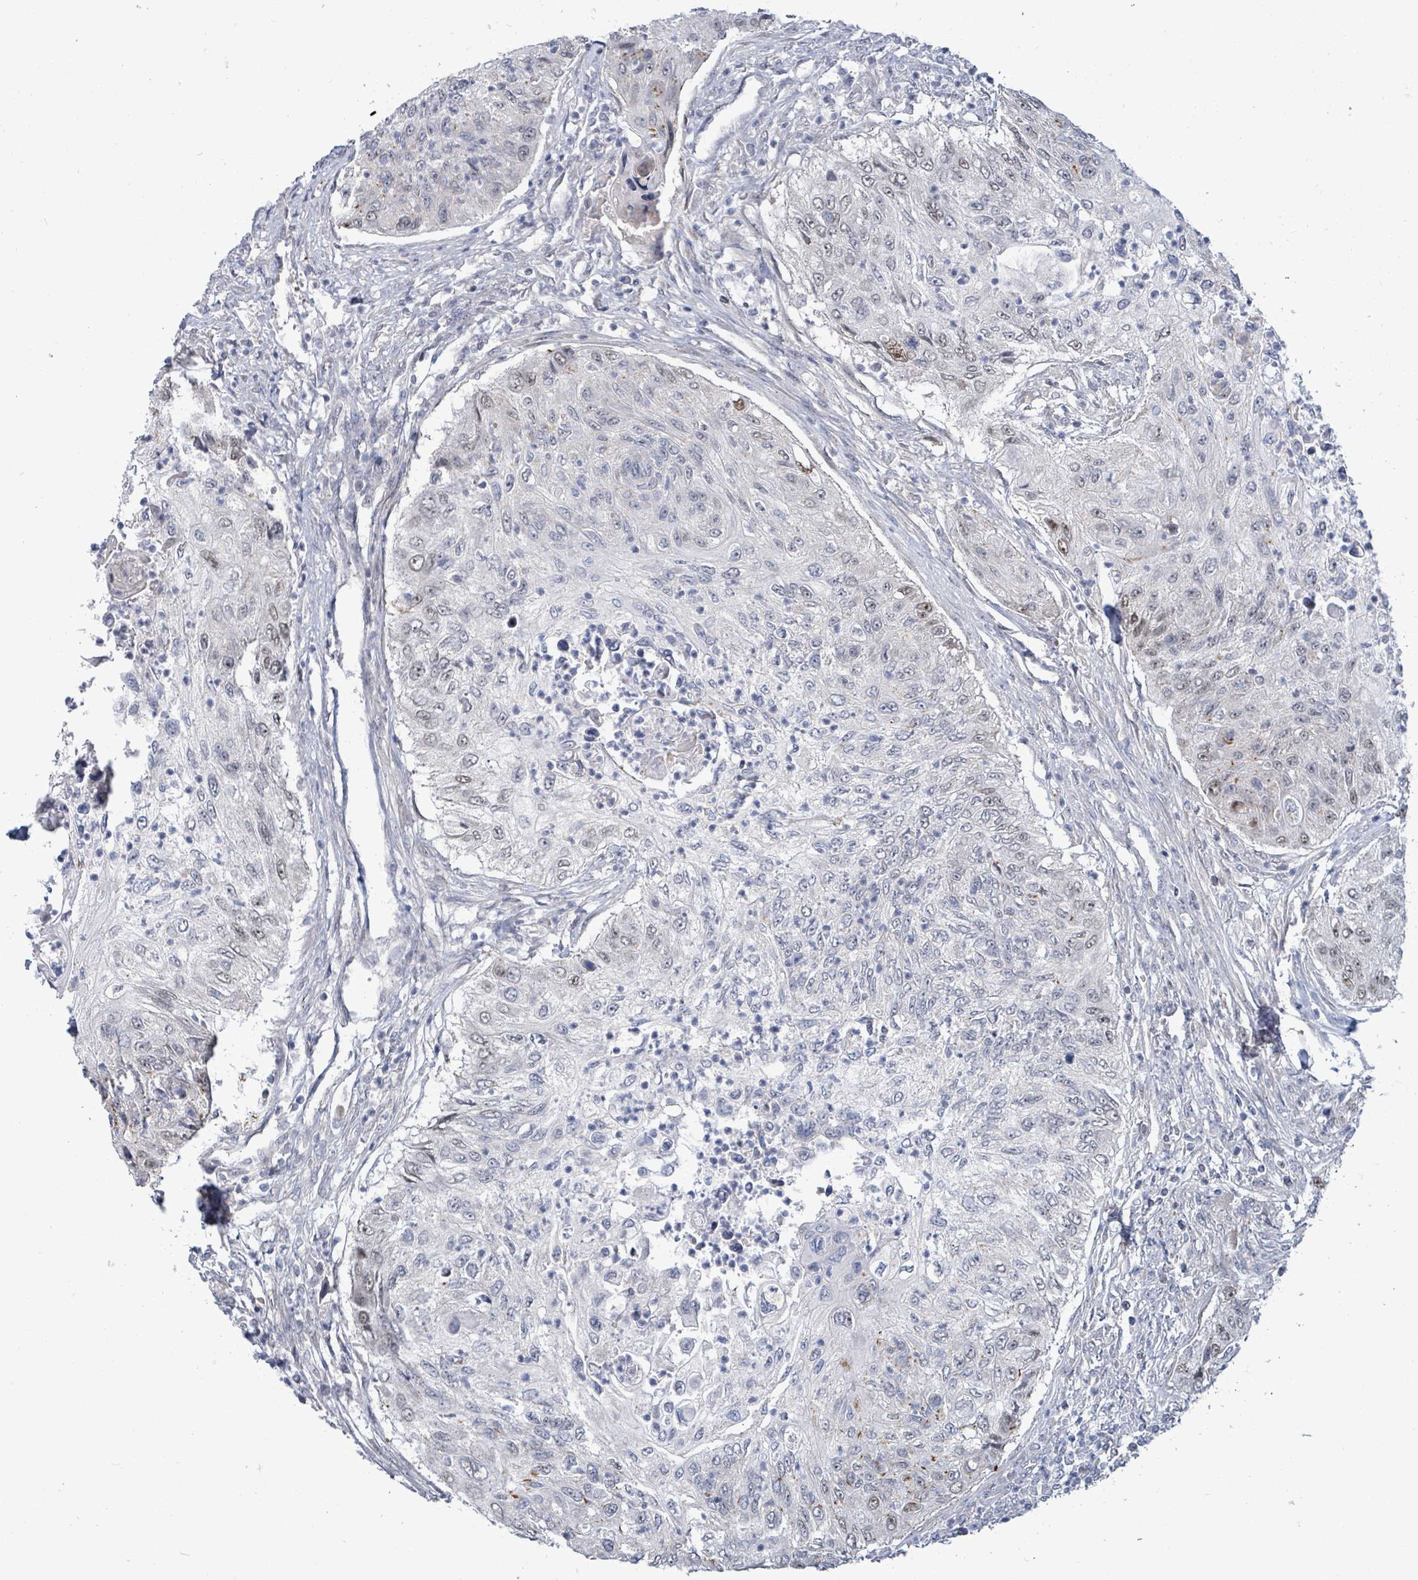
{"staining": {"intensity": "weak", "quantity": "25%-75%", "location": "nuclear"}, "tissue": "urothelial cancer", "cell_type": "Tumor cells", "image_type": "cancer", "snomed": [{"axis": "morphology", "description": "Urothelial carcinoma, High grade"}, {"axis": "topography", "description": "Urinary bladder"}], "caption": "IHC of urothelial cancer exhibits low levels of weak nuclear staining in approximately 25%-75% of tumor cells.", "gene": "ZFPM1", "patient": {"sex": "female", "age": 60}}